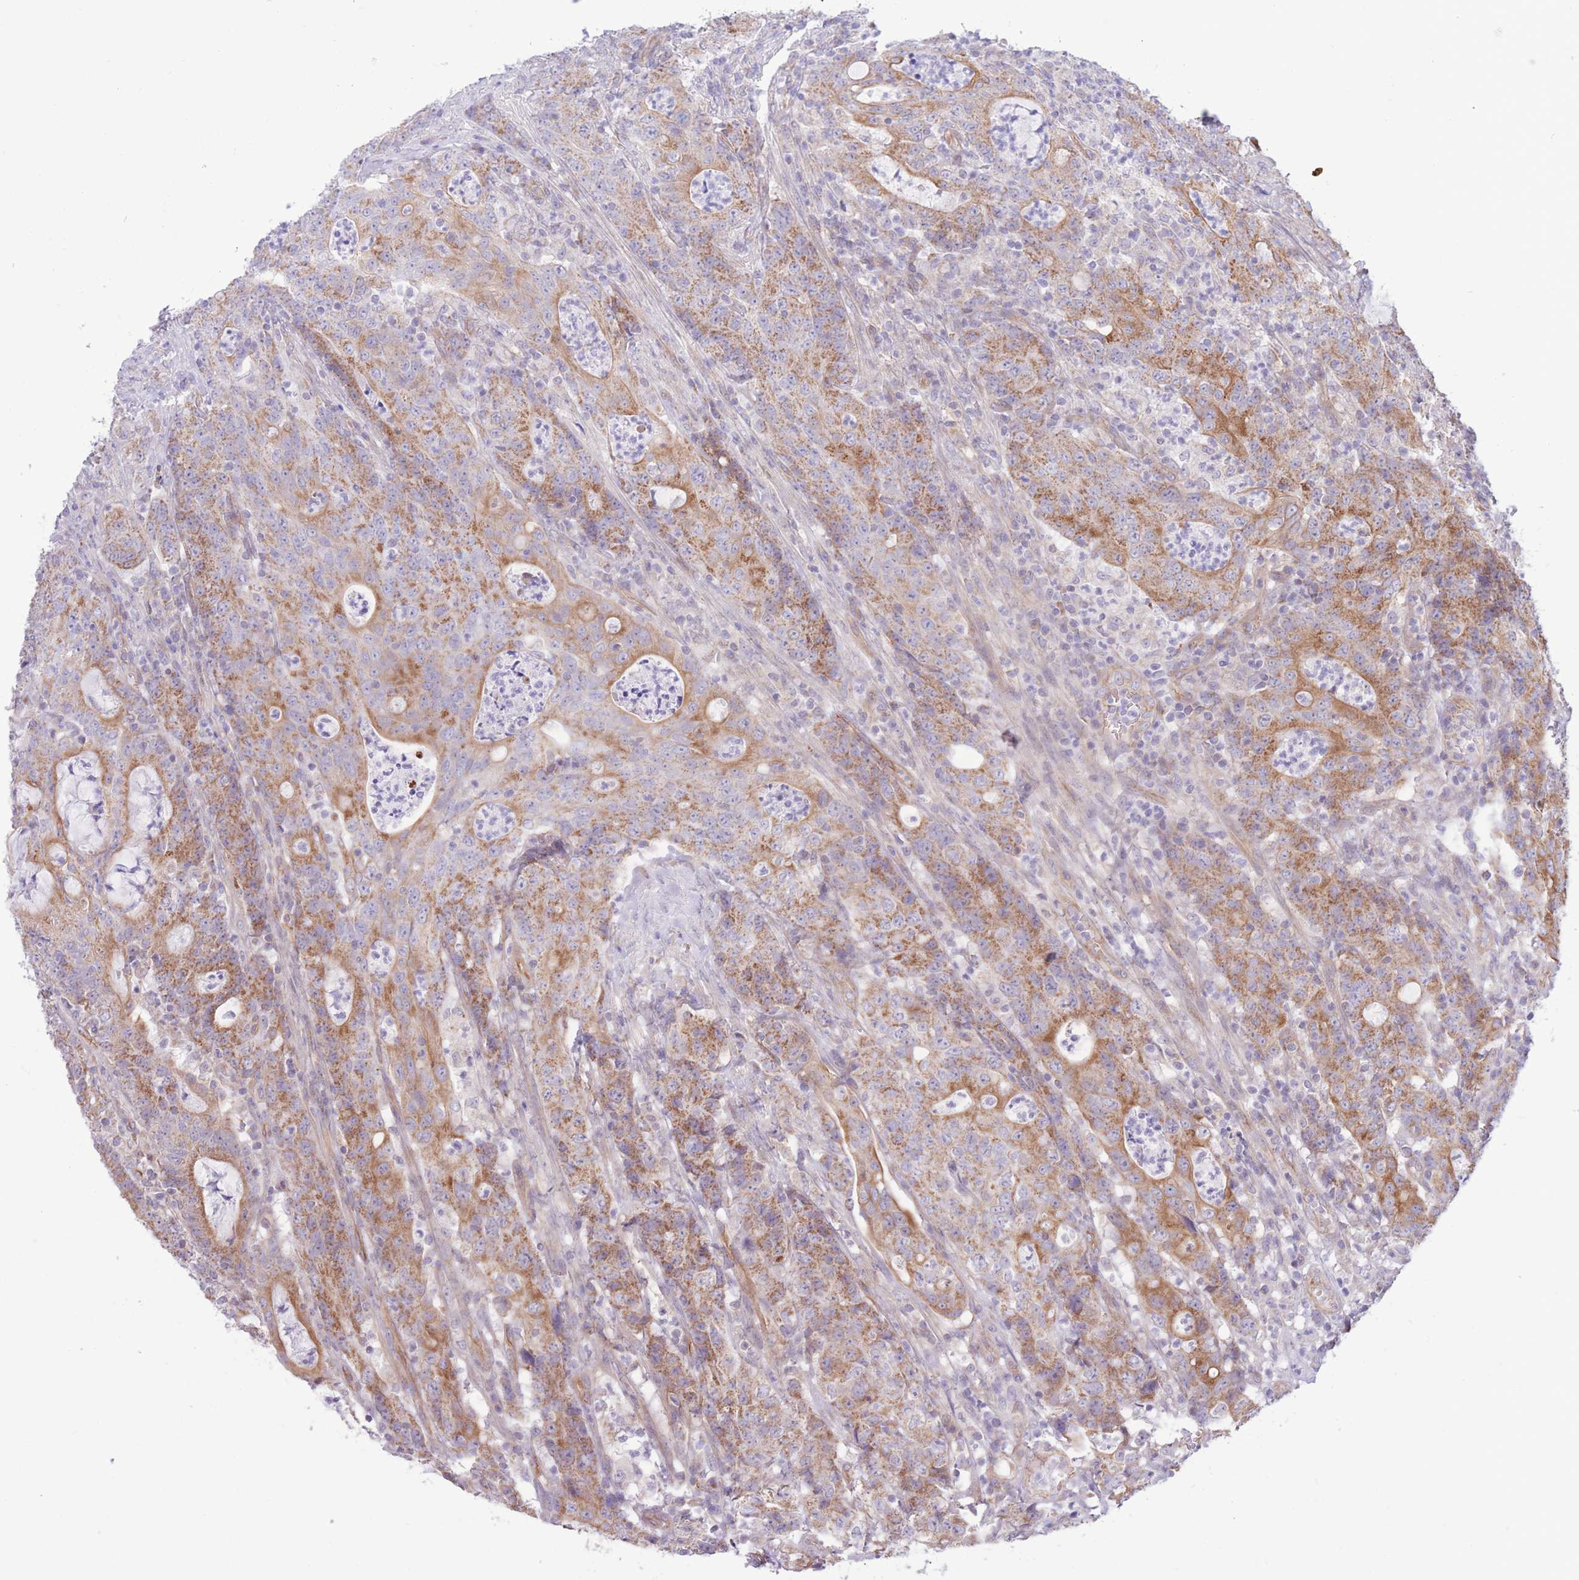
{"staining": {"intensity": "moderate", "quantity": ">75%", "location": "cytoplasmic/membranous"}, "tissue": "colorectal cancer", "cell_type": "Tumor cells", "image_type": "cancer", "snomed": [{"axis": "morphology", "description": "Adenocarcinoma, NOS"}, {"axis": "topography", "description": "Colon"}], "caption": "Immunohistochemistry (IHC) staining of colorectal cancer (adenocarcinoma), which reveals medium levels of moderate cytoplasmic/membranous positivity in approximately >75% of tumor cells indicating moderate cytoplasmic/membranous protein positivity. The staining was performed using DAB (brown) for protein detection and nuclei were counterstained in hematoxylin (blue).", "gene": "MRPS31", "patient": {"sex": "male", "age": 83}}